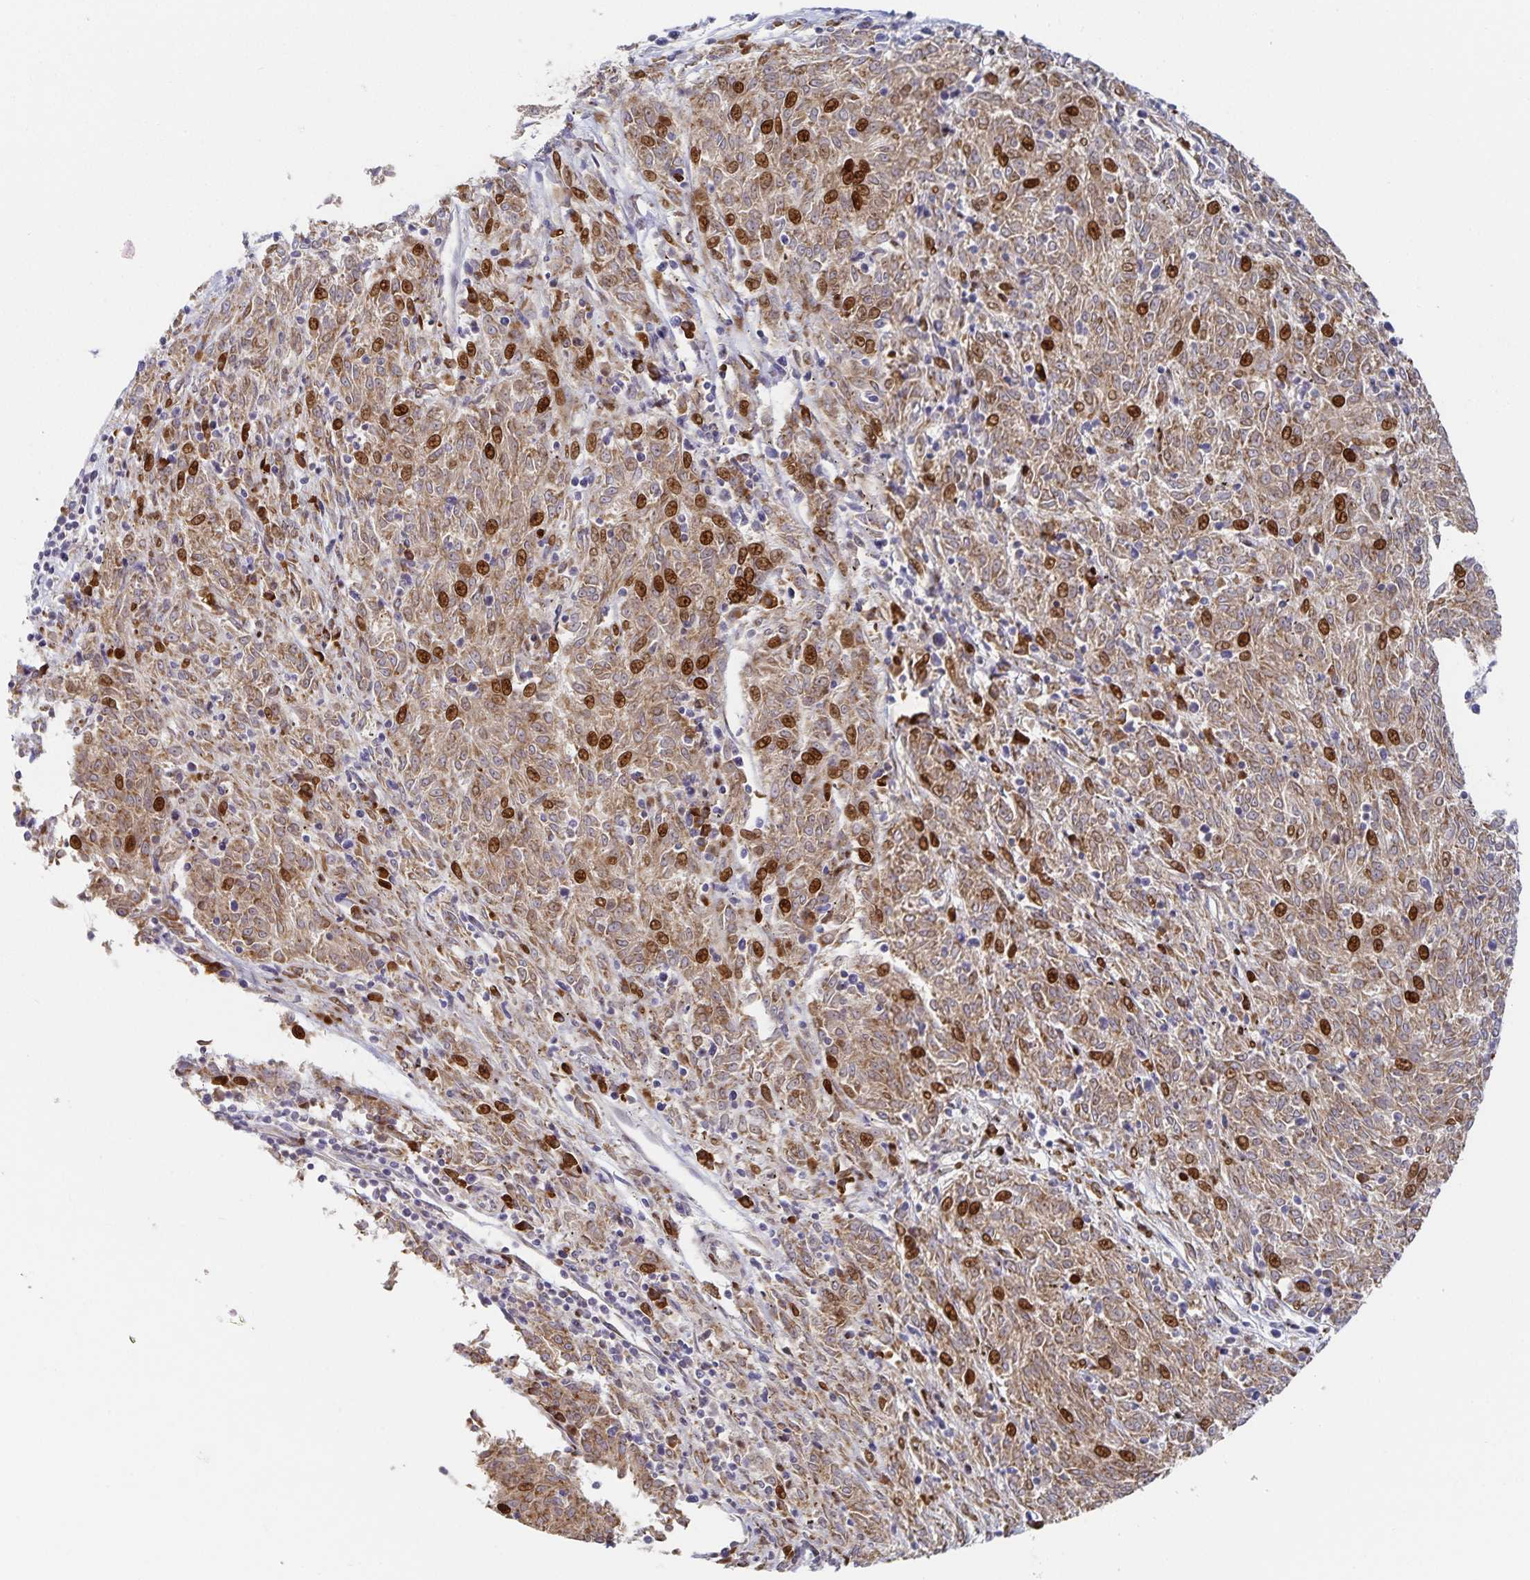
{"staining": {"intensity": "strong", "quantity": "<25%", "location": "cytoplasmic/membranous,nuclear"}, "tissue": "melanoma", "cell_type": "Tumor cells", "image_type": "cancer", "snomed": [{"axis": "morphology", "description": "Malignant melanoma, NOS"}, {"axis": "topography", "description": "Skin"}], "caption": "Brown immunohistochemical staining in malignant melanoma demonstrates strong cytoplasmic/membranous and nuclear staining in approximately <25% of tumor cells.", "gene": "NOMO1", "patient": {"sex": "female", "age": 72}}